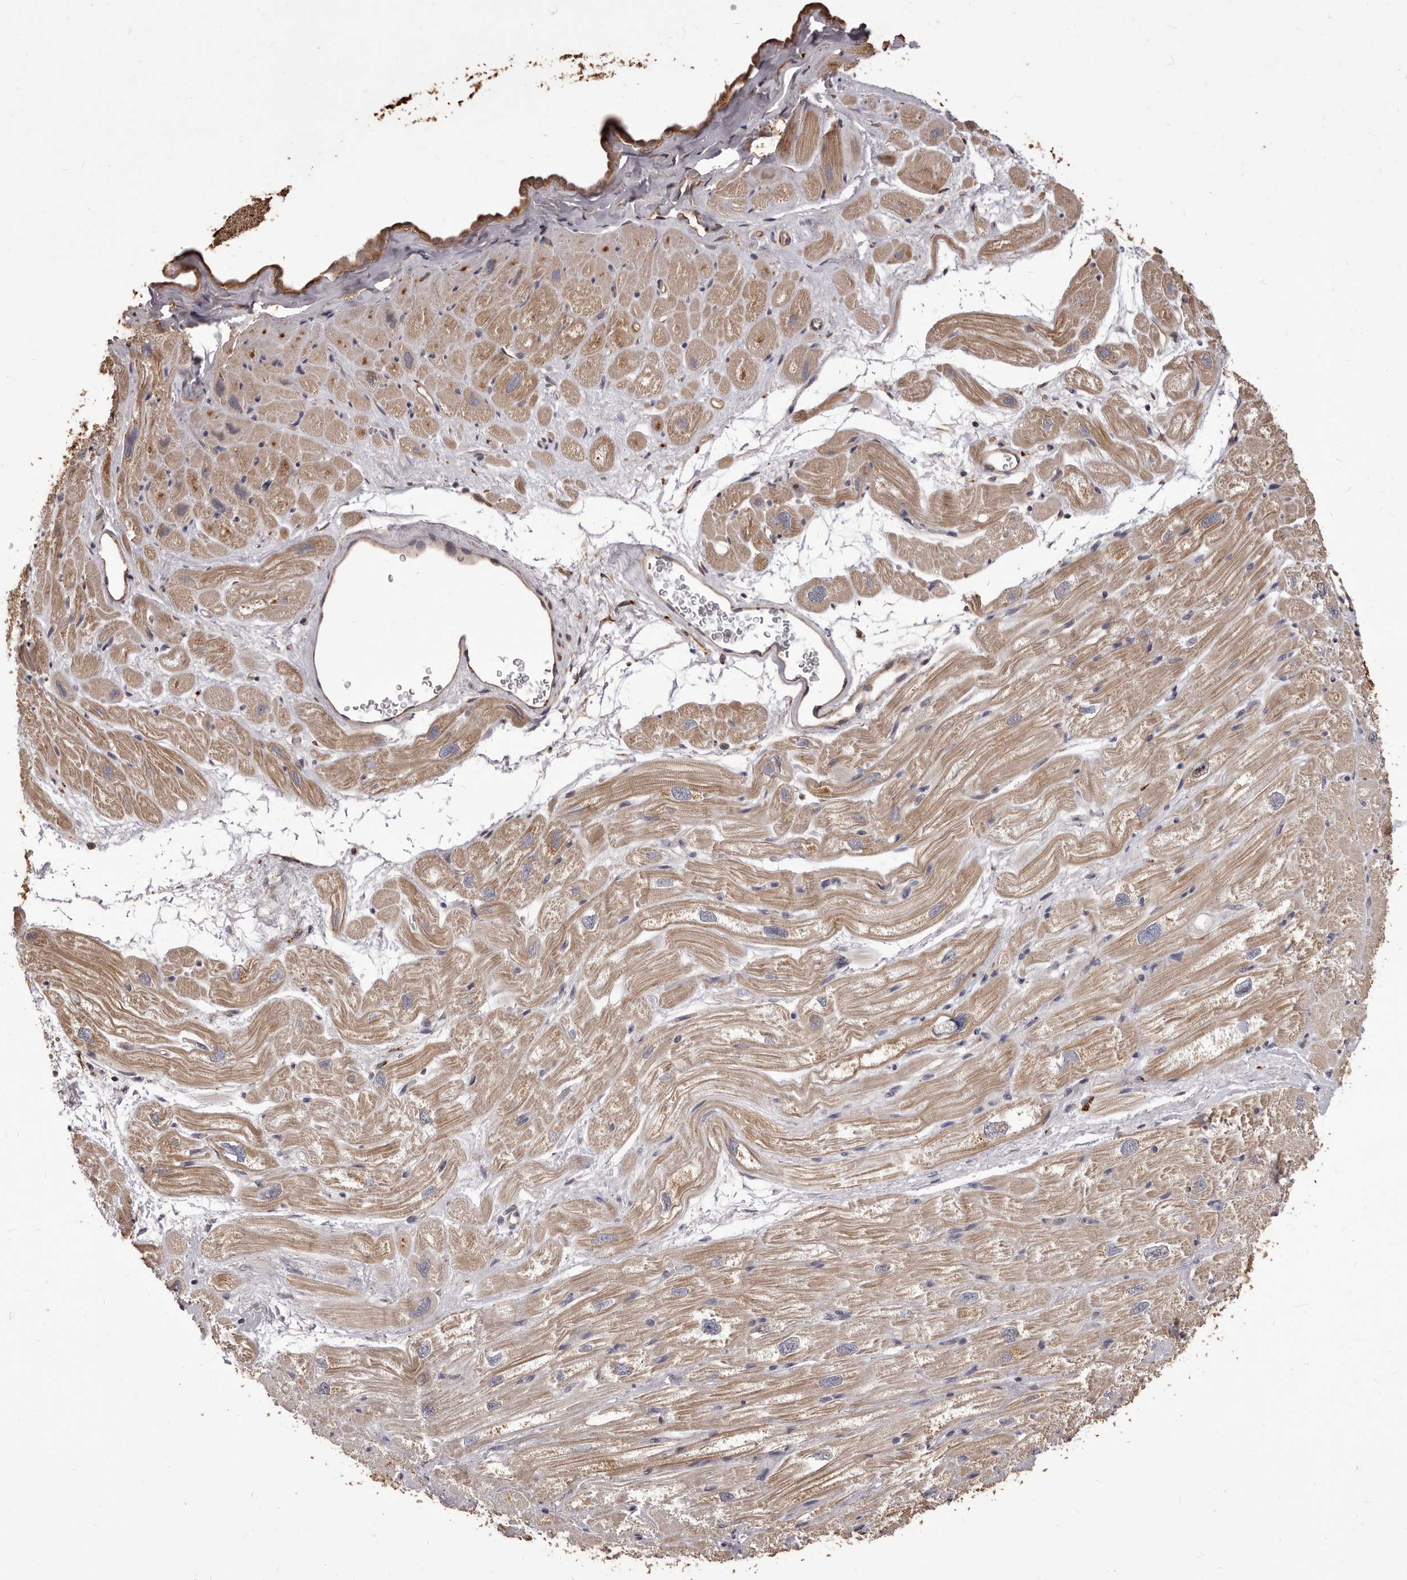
{"staining": {"intensity": "moderate", "quantity": "25%-75%", "location": "cytoplasmic/membranous"}, "tissue": "heart muscle", "cell_type": "Cardiomyocytes", "image_type": "normal", "snomed": [{"axis": "morphology", "description": "Normal tissue, NOS"}, {"axis": "topography", "description": "Heart"}], "caption": "Moderate cytoplasmic/membranous expression for a protein is present in approximately 25%-75% of cardiomyocytes of unremarkable heart muscle using immunohistochemistry (IHC).", "gene": "ALPK1", "patient": {"sex": "male", "age": 50}}